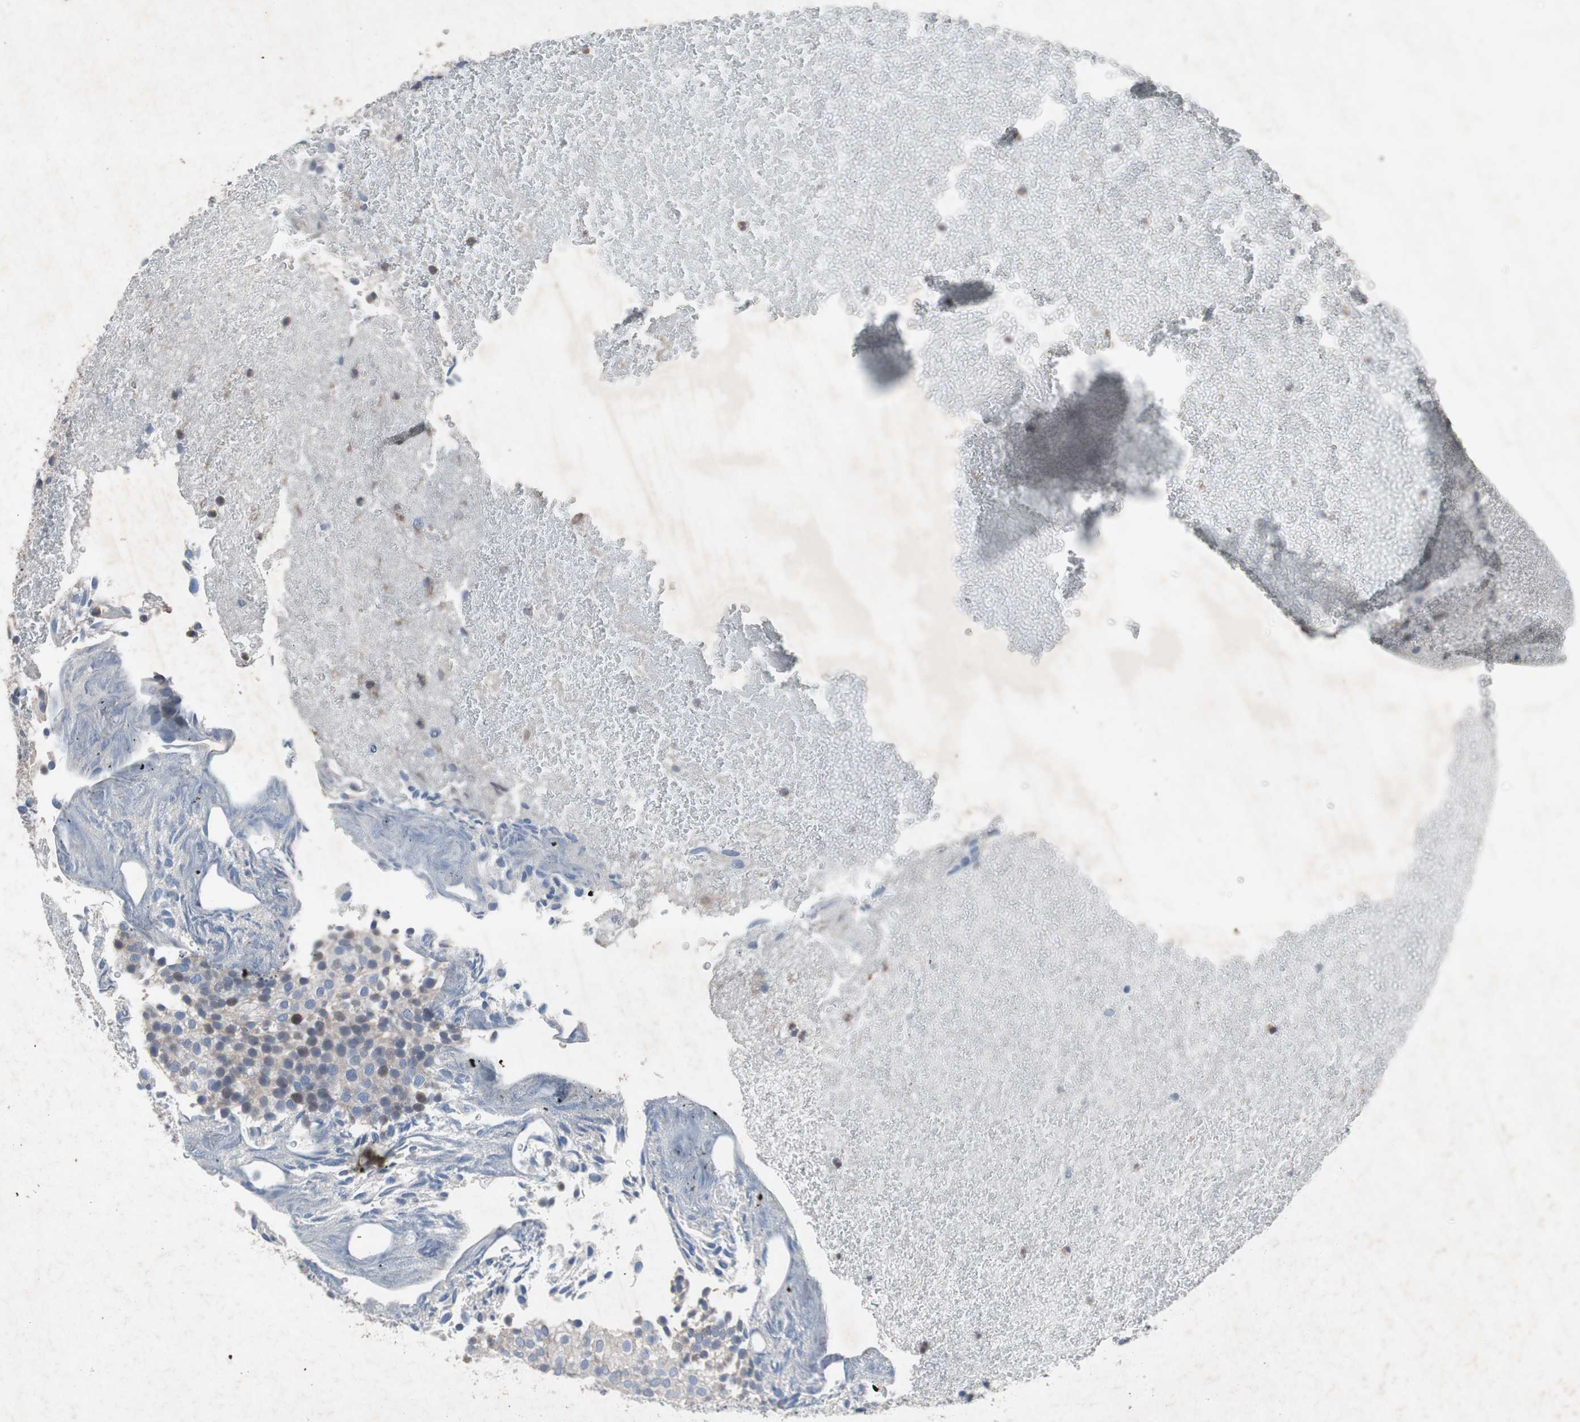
{"staining": {"intensity": "moderate", "quantity": "<25%", "location": "nuclear"}, "tissue": "urothelial cancer", "cell_type": "Tumor cells", "image_type": "cancer", "snomed": [{"axis": "morphology", "description": "Urothelial carcinoma, Low grade"}, {"axis": "topography", "description": "Urinary bladder"}], "caption": "Low-grade urothelial carcinoma was stained to show a protein in brown. There is low levels of moderate nuclear staining in about <25% of tumor cells.", "gene": "MUTYH", "patient": {"sex": "male", "age": 78}}